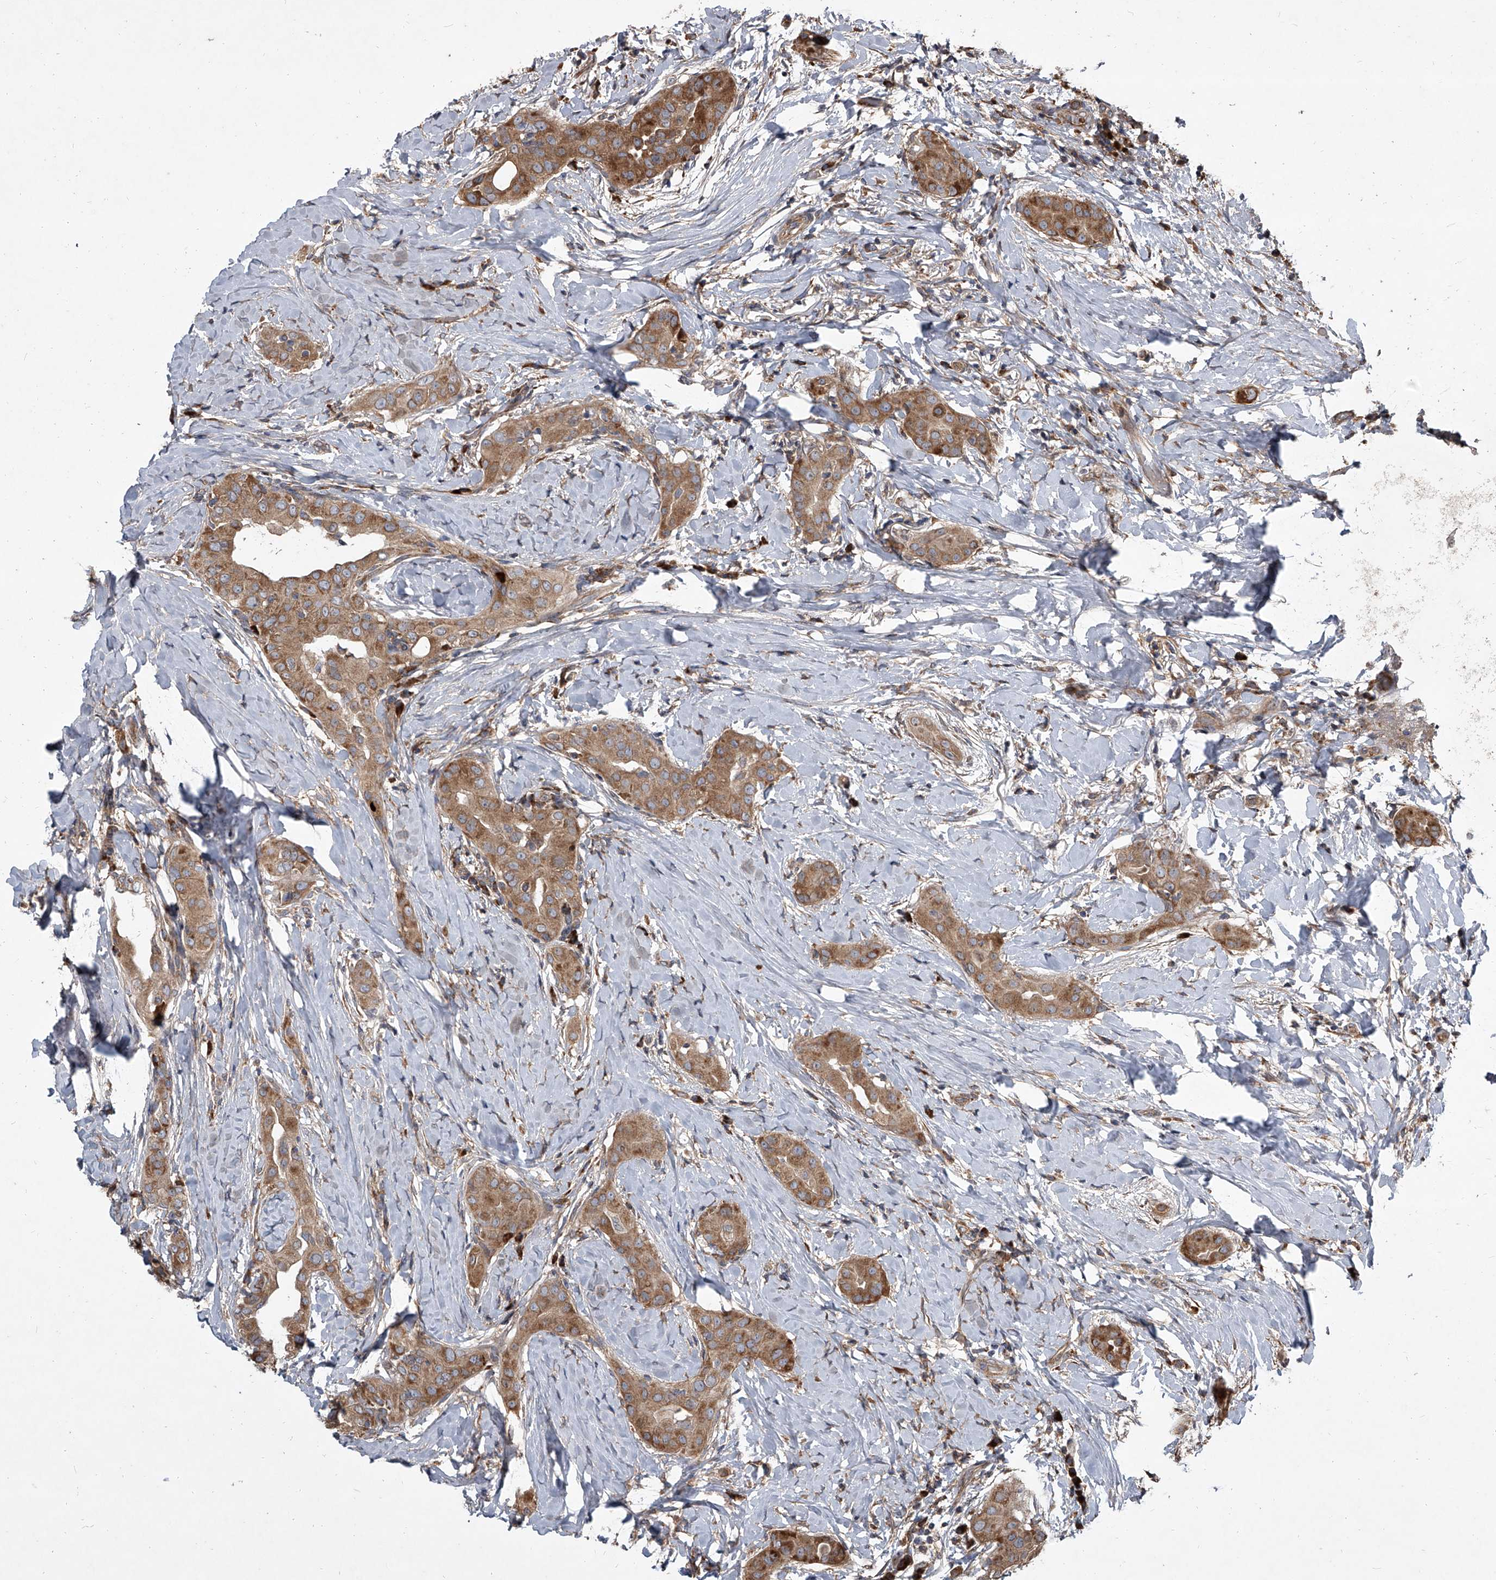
{"staining": {"intensity": "moderate", "quantity": ">75%", "location": "cytoplasmic/membranous"}, "tissue": "thyroid cancer", "cell_type": "Tumor cells", "image_type": "cancer", "snomed": [{"axis": "morphology", "description": "Papillary adenocarcinoma, NOS"}, {"axis": "topography", "description": "Thyroid gland"}], "caption": "Approximately >75% of tumor cells in thyroid cancer (papillary adenocarcinoma) demonstrate moderate cytoplasmic/membranous protein staining as visualized by brown immunohistochemical staining.", "gene": "EVA1C", "patient": {"sex": "male", "age": 33}}